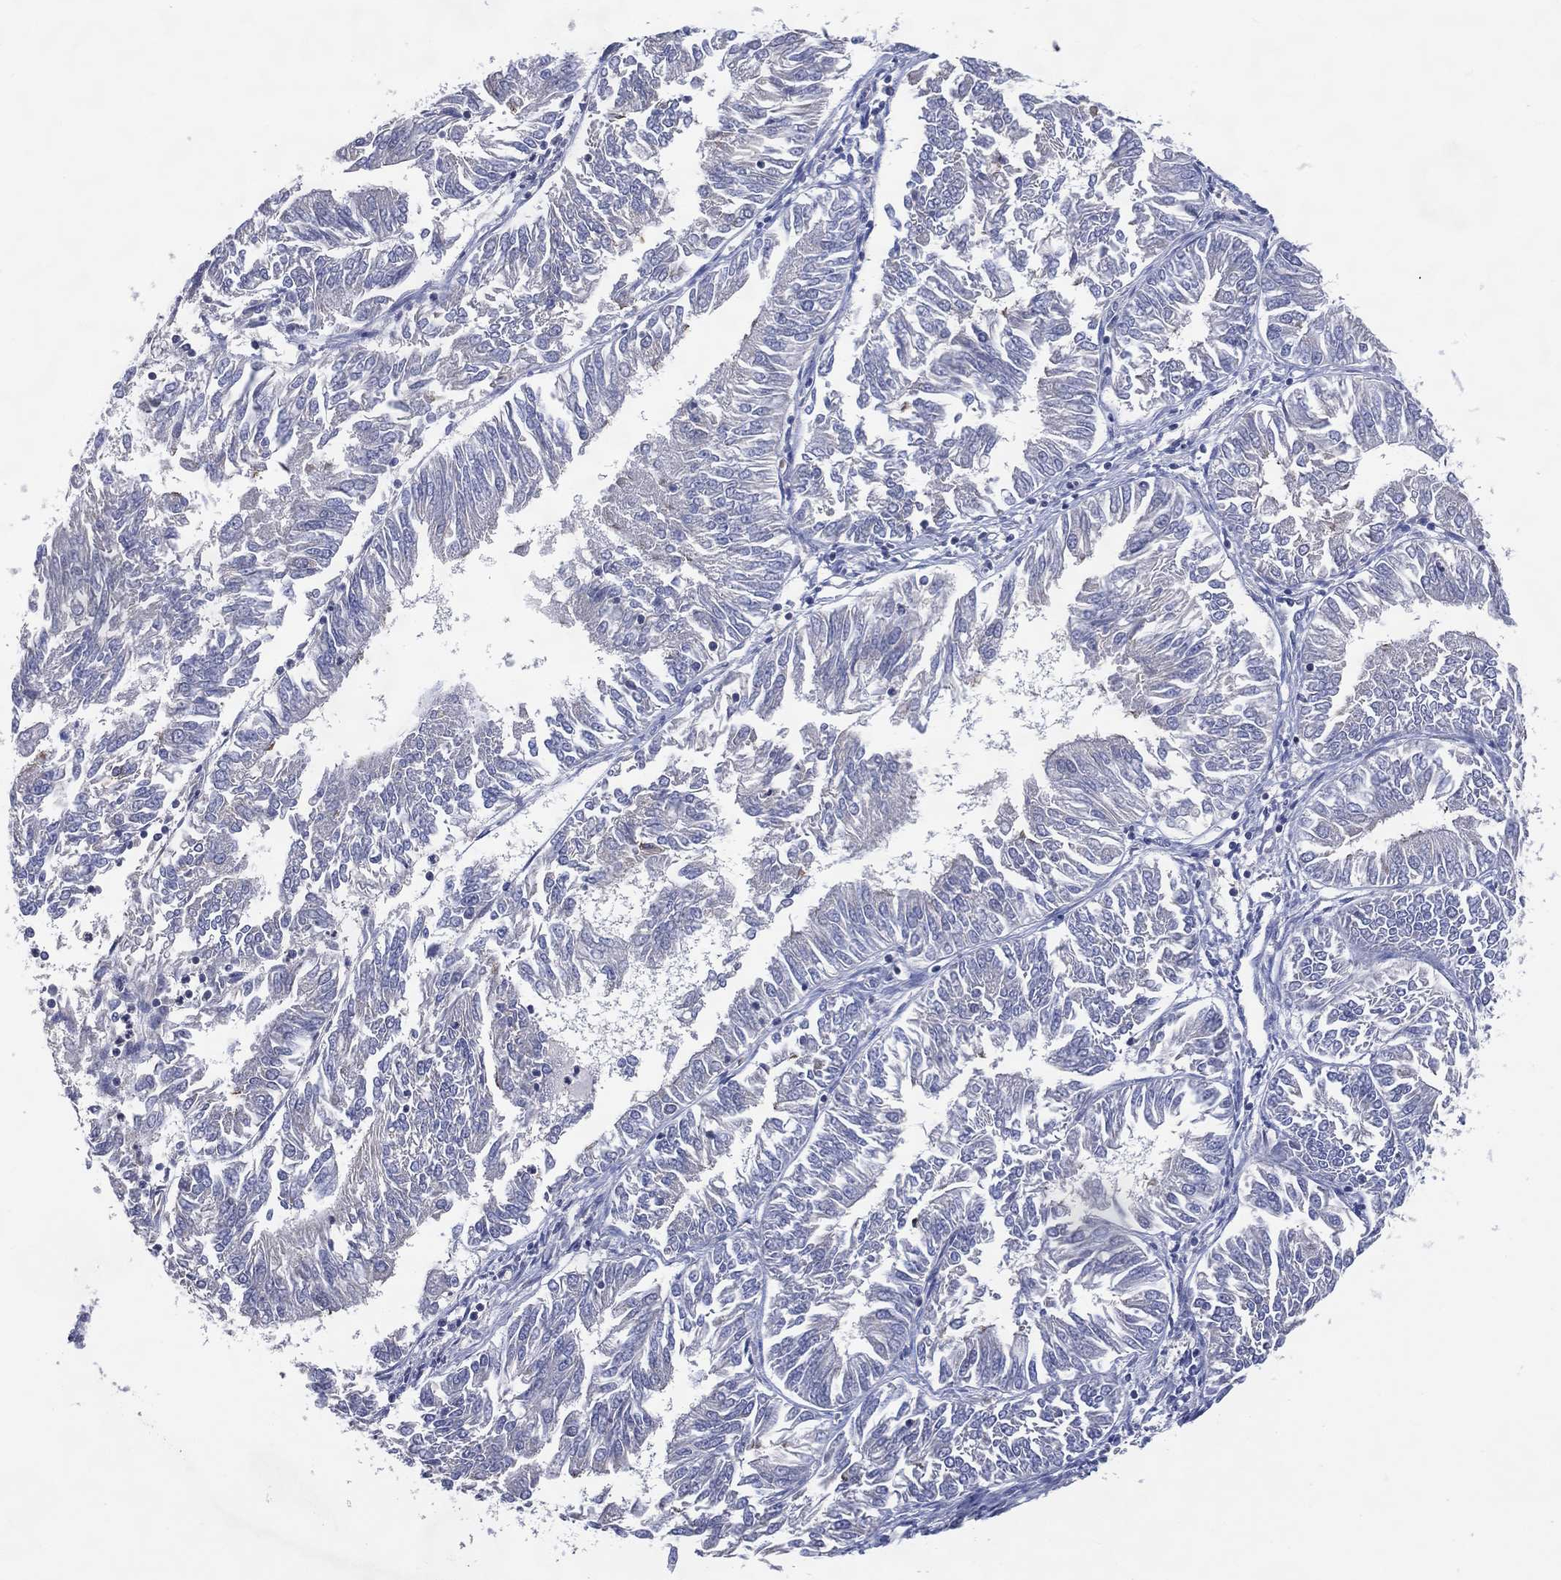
{"staining": {"intensity": "negative", "quantity": "none", "location": "none"}, "tissue": "endometrial cancer", "cell_type": "Tumor cells", "image_type": "cancer", "snomed": [{"axis": "morphology", "description": "Adenocarcinoma, NOS"}, {"axis": "topography", "description": "Endometrium"}], "caption": "An immunohistochemistry image of endometrial adenocarcinoma is shown. There is no staining in tumor cells of endometrial adenocarcinoma.", "gene": "DNAH7", "patient": {"sex": "female", "age": 58}}